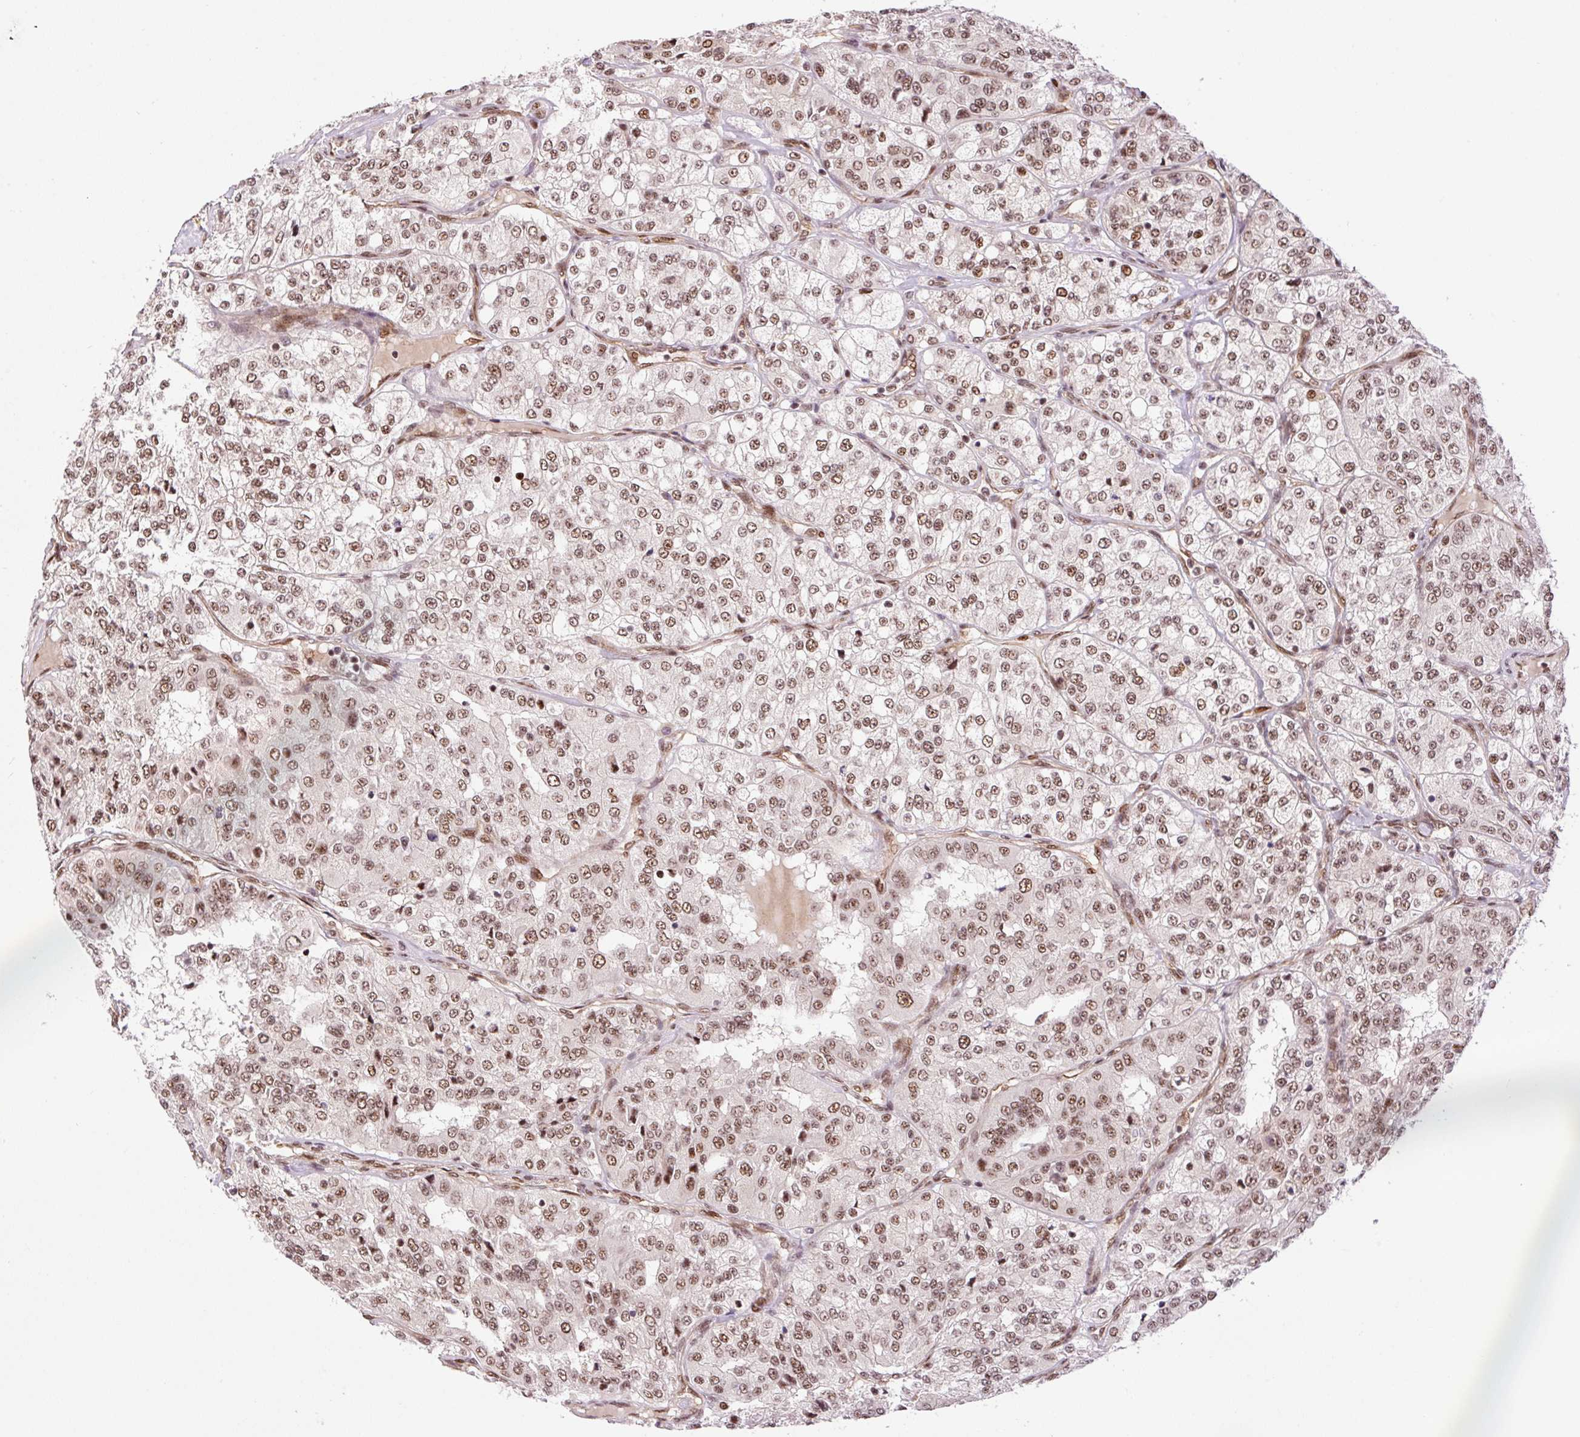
{"staining": {"intensity": "moderate", "quantity": ">75%", "location": "nuclear"}, "tissue": "renal cancer", "cell_type": "Tumor cells", "image_type": "cancer", "snomed": [{"axis": "morphology", "description": "Adenocarcinoma, NOS"}, {"axis": "topography", "description": "Kidney"}], "caption": "Renal adenocarcinoma stained with a protein marker demonstrates moderate staining in tumor cells.", "gene": "INTS8", "patient": {"sex": "female", "age": 63}}